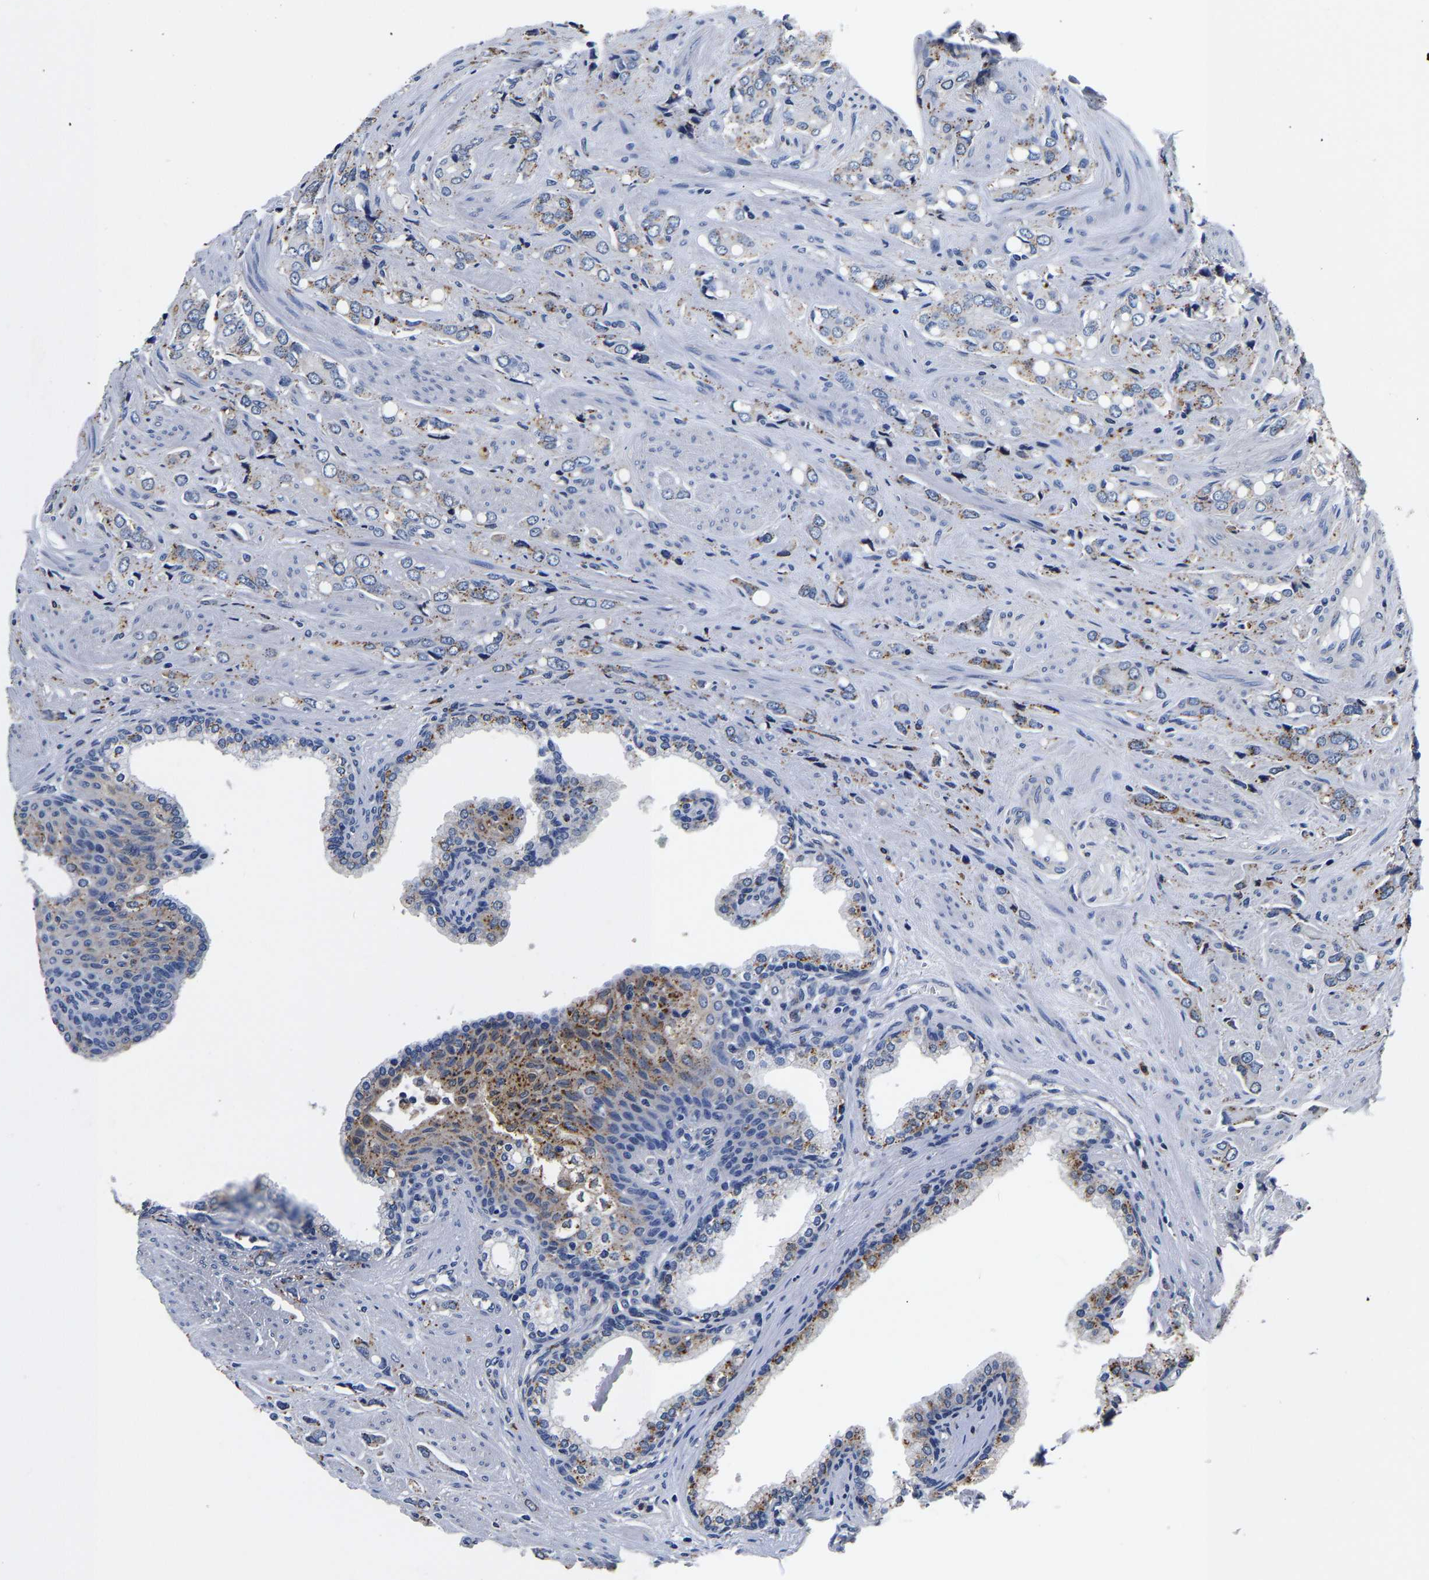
{"staining": {"intensity": "moderate", "quantity": "<25%", "location": "cytoplasmic/membranous"}, "tissue": "prostate cancer", "cell_type": "Tumor cells", "image_type": "cancer", "snomed": [{"axis": "morphology", "description": "Adenocarcinoma, High grade"}, {"axis": "topography", "description": "Prostate"}], "caption": "Immunohistochemical staining of human adenocarcinoma (high-grade) (prostate) shows moderate cytoplasmic/membranous protein positivity in approximately <25% of tumor cells. The staining was performed using DAB (3,3'-diaminobenzidine), with brown indicating positive protein expression. Nuclei are stained blue with hematoxylin.", "gene": "GRN", "patient": {"sex": "male", "age": 52}}